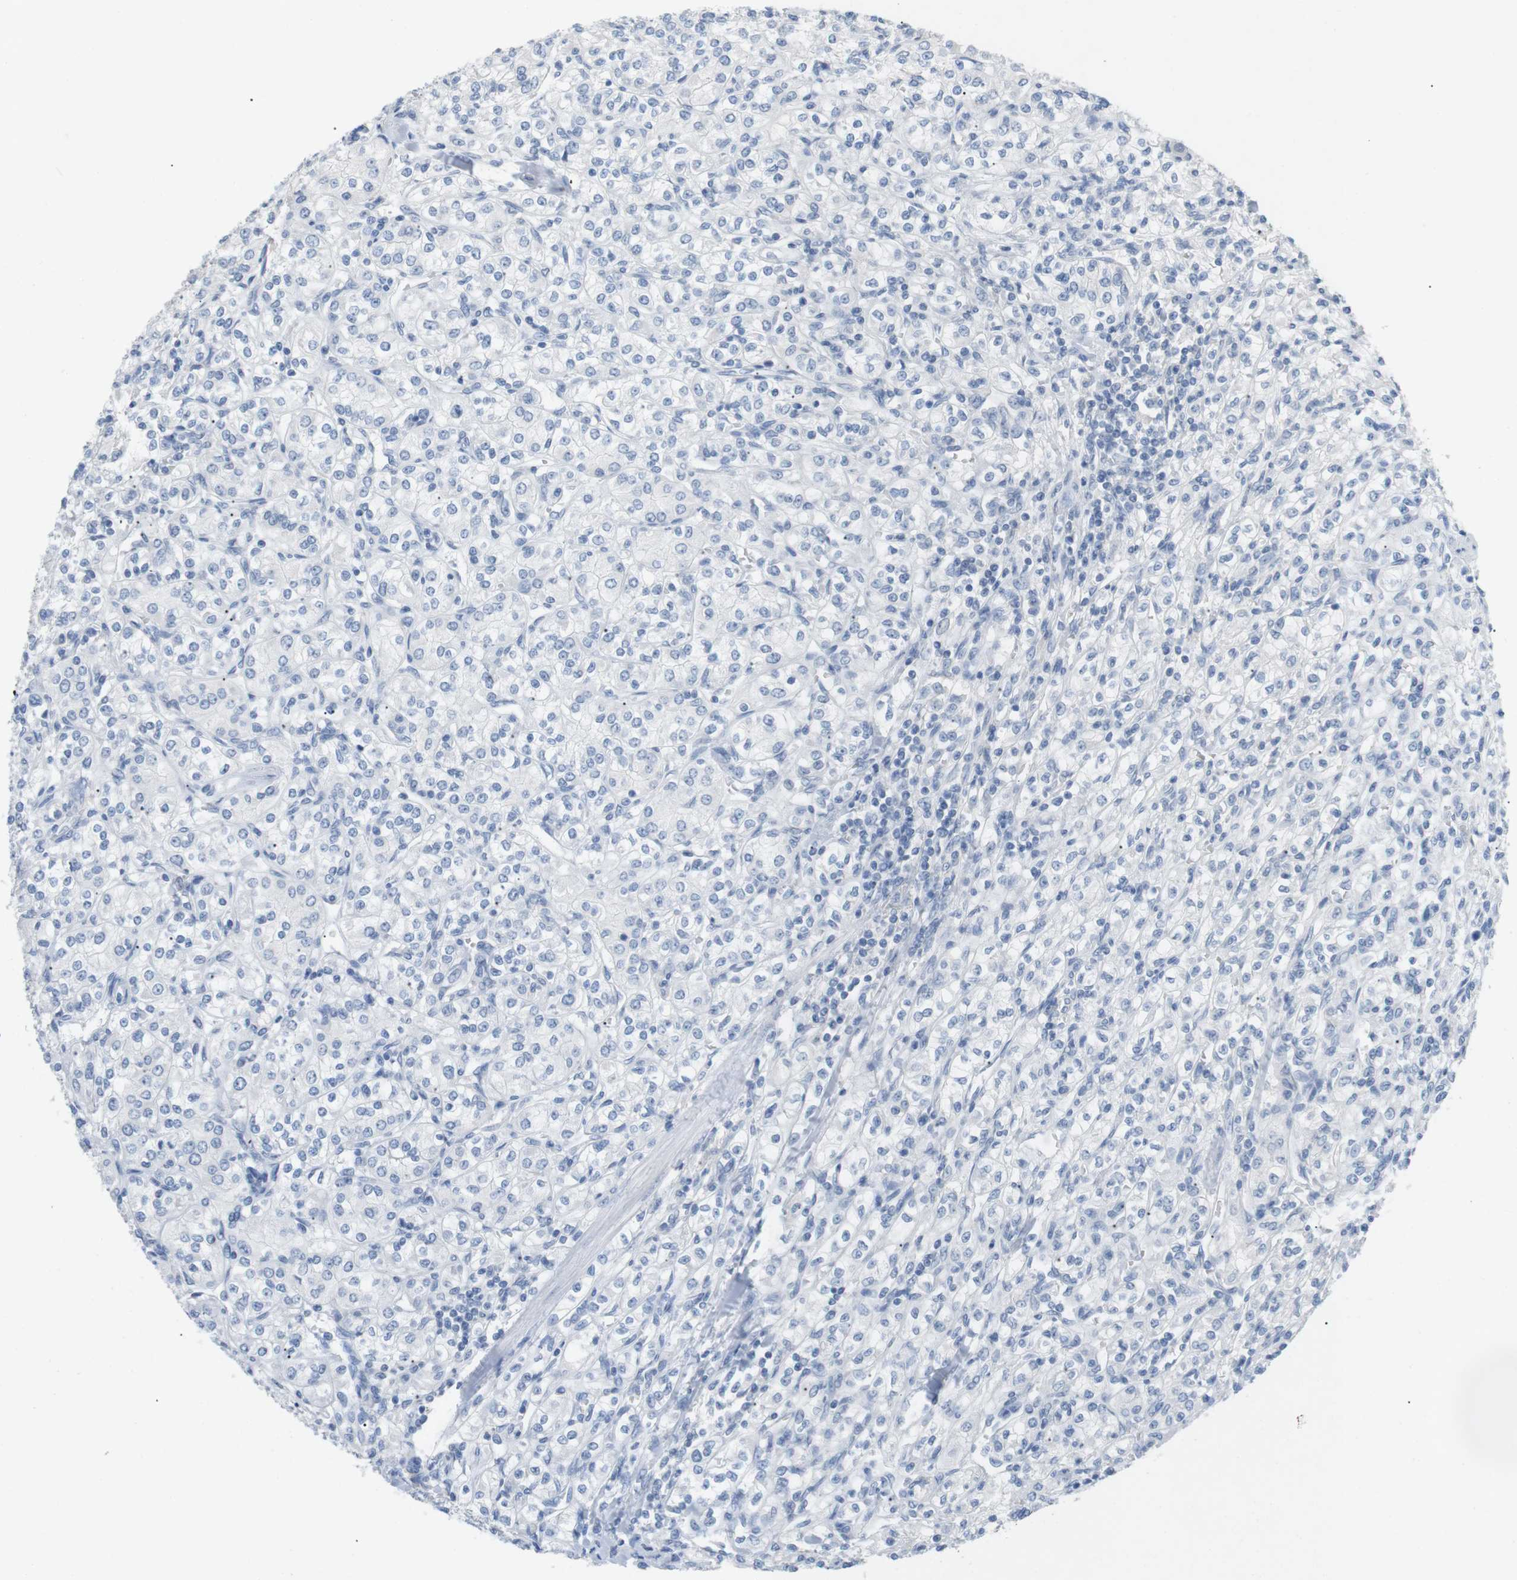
{"staining": {"intensity": "negative", "quantity": "none", "location": "none"}, "tissue": "renal cancer", "cell_type": "Tumor cells", "image_type": "cancer", "snomed": [{"axis": "morphology", "description": "Adenocarcinoma, NOS"}, {"axis": "topography", "description": "Kidney"}], "caption": "Photomicrograph shows no significant protein positivity in tumor cells of renal cancer.", "gene": "HBG2", "patient": {"sex": "male", "age": 77}}